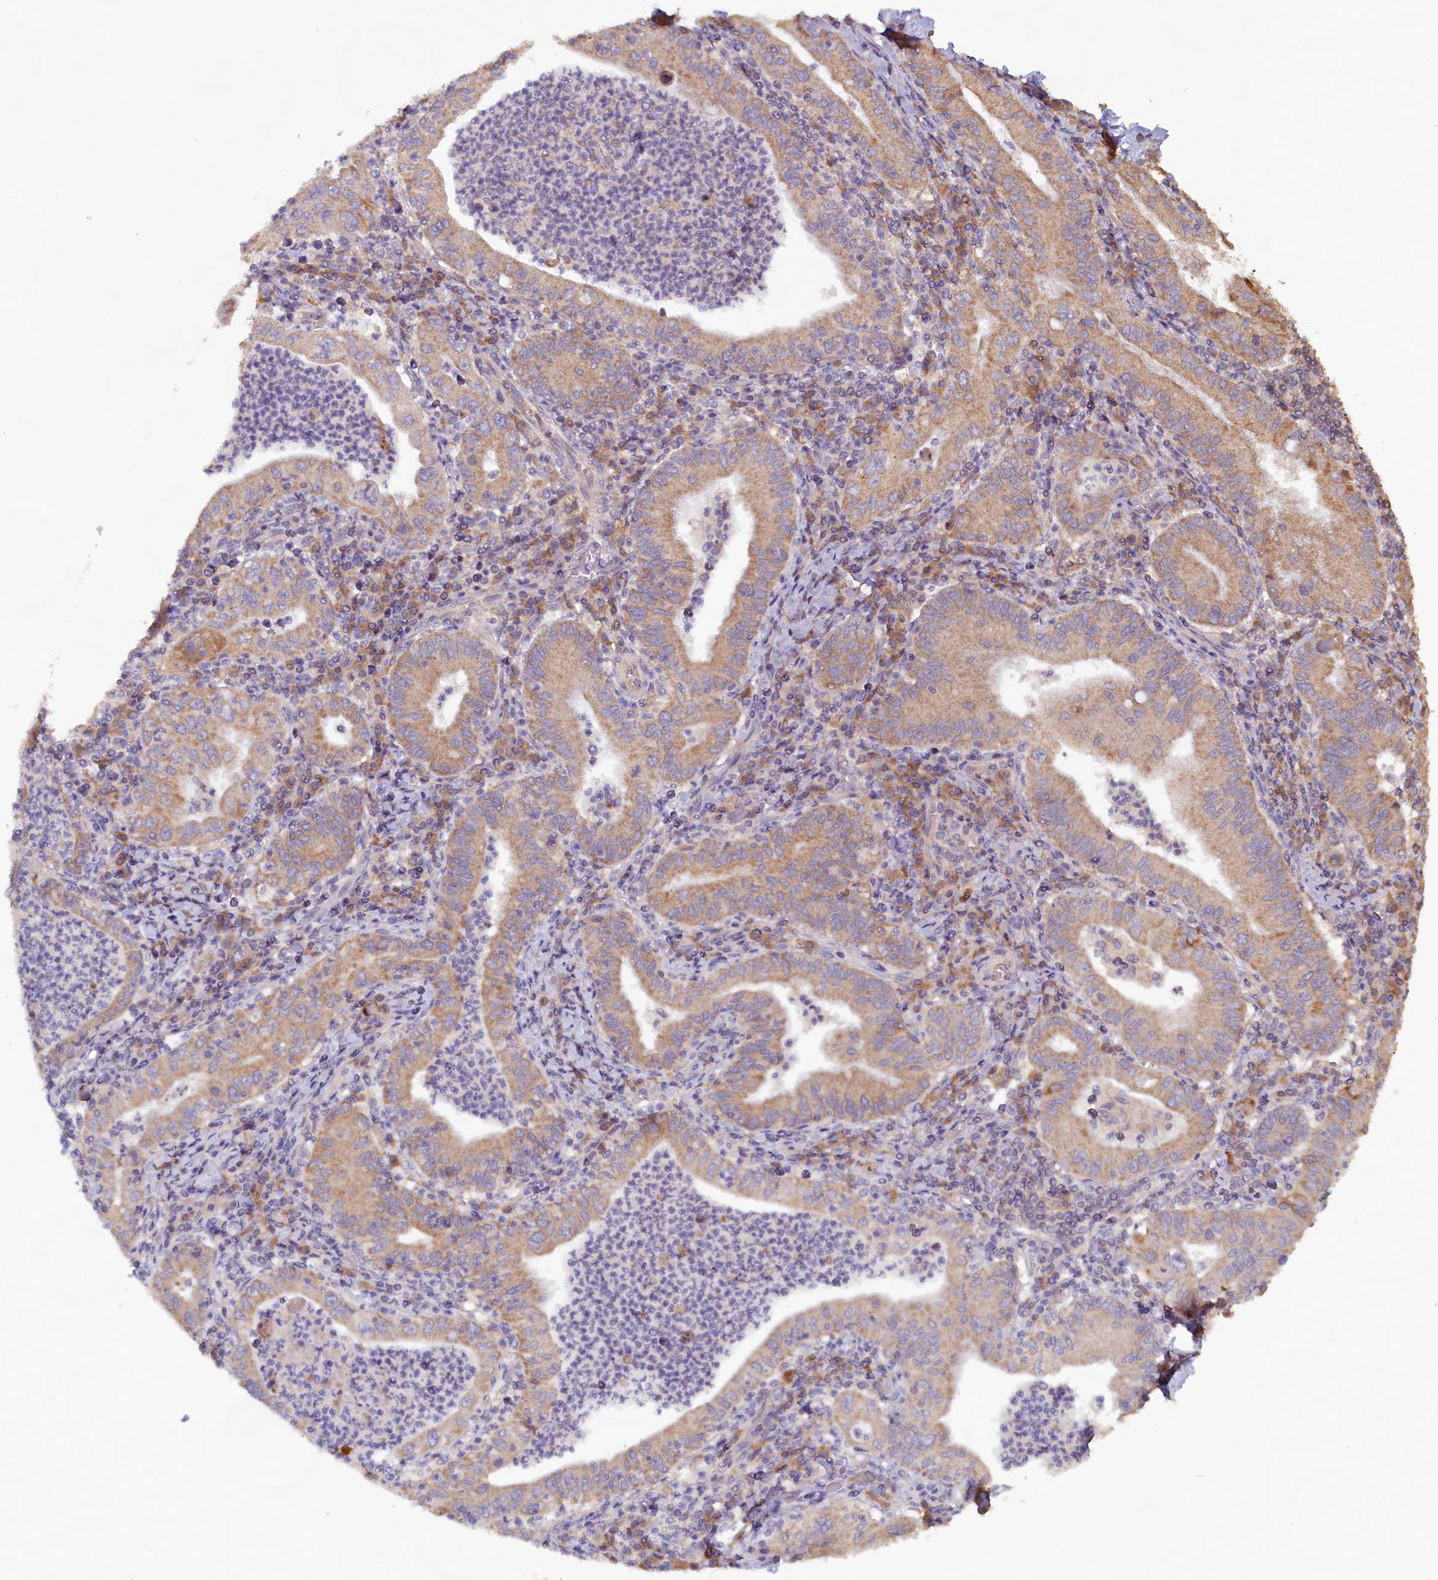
{"staining": {"intensity": "weak", "quantity": ">75%", "location": "cytoplasmic/membranous"}, "tissue": "stomach cancer", "cell_type": "Tumor cells", "image_type": "cancer", "snomed": [{"axis": "morphology", "description": "Normal tissue, NOS"}, {"axis": "morphology", "description": "Adenocarcinoma, NOS"}, {"axis": "topography", "description": "Esophagus"}, {"axis": "topography", "description": "Stomach, upper"}, {"axis": "topography", "description": "Peripheral nerve tissue"}], "caption": "Brown immunohistochemical staining in stomach cancer (adenocarcinoma) reveals weak cytoplasmic/membranous positivity in approximately >75% of tumor cells.", "gene": "FUNDC1", "patient": {"sex": "male", "age": 62}}